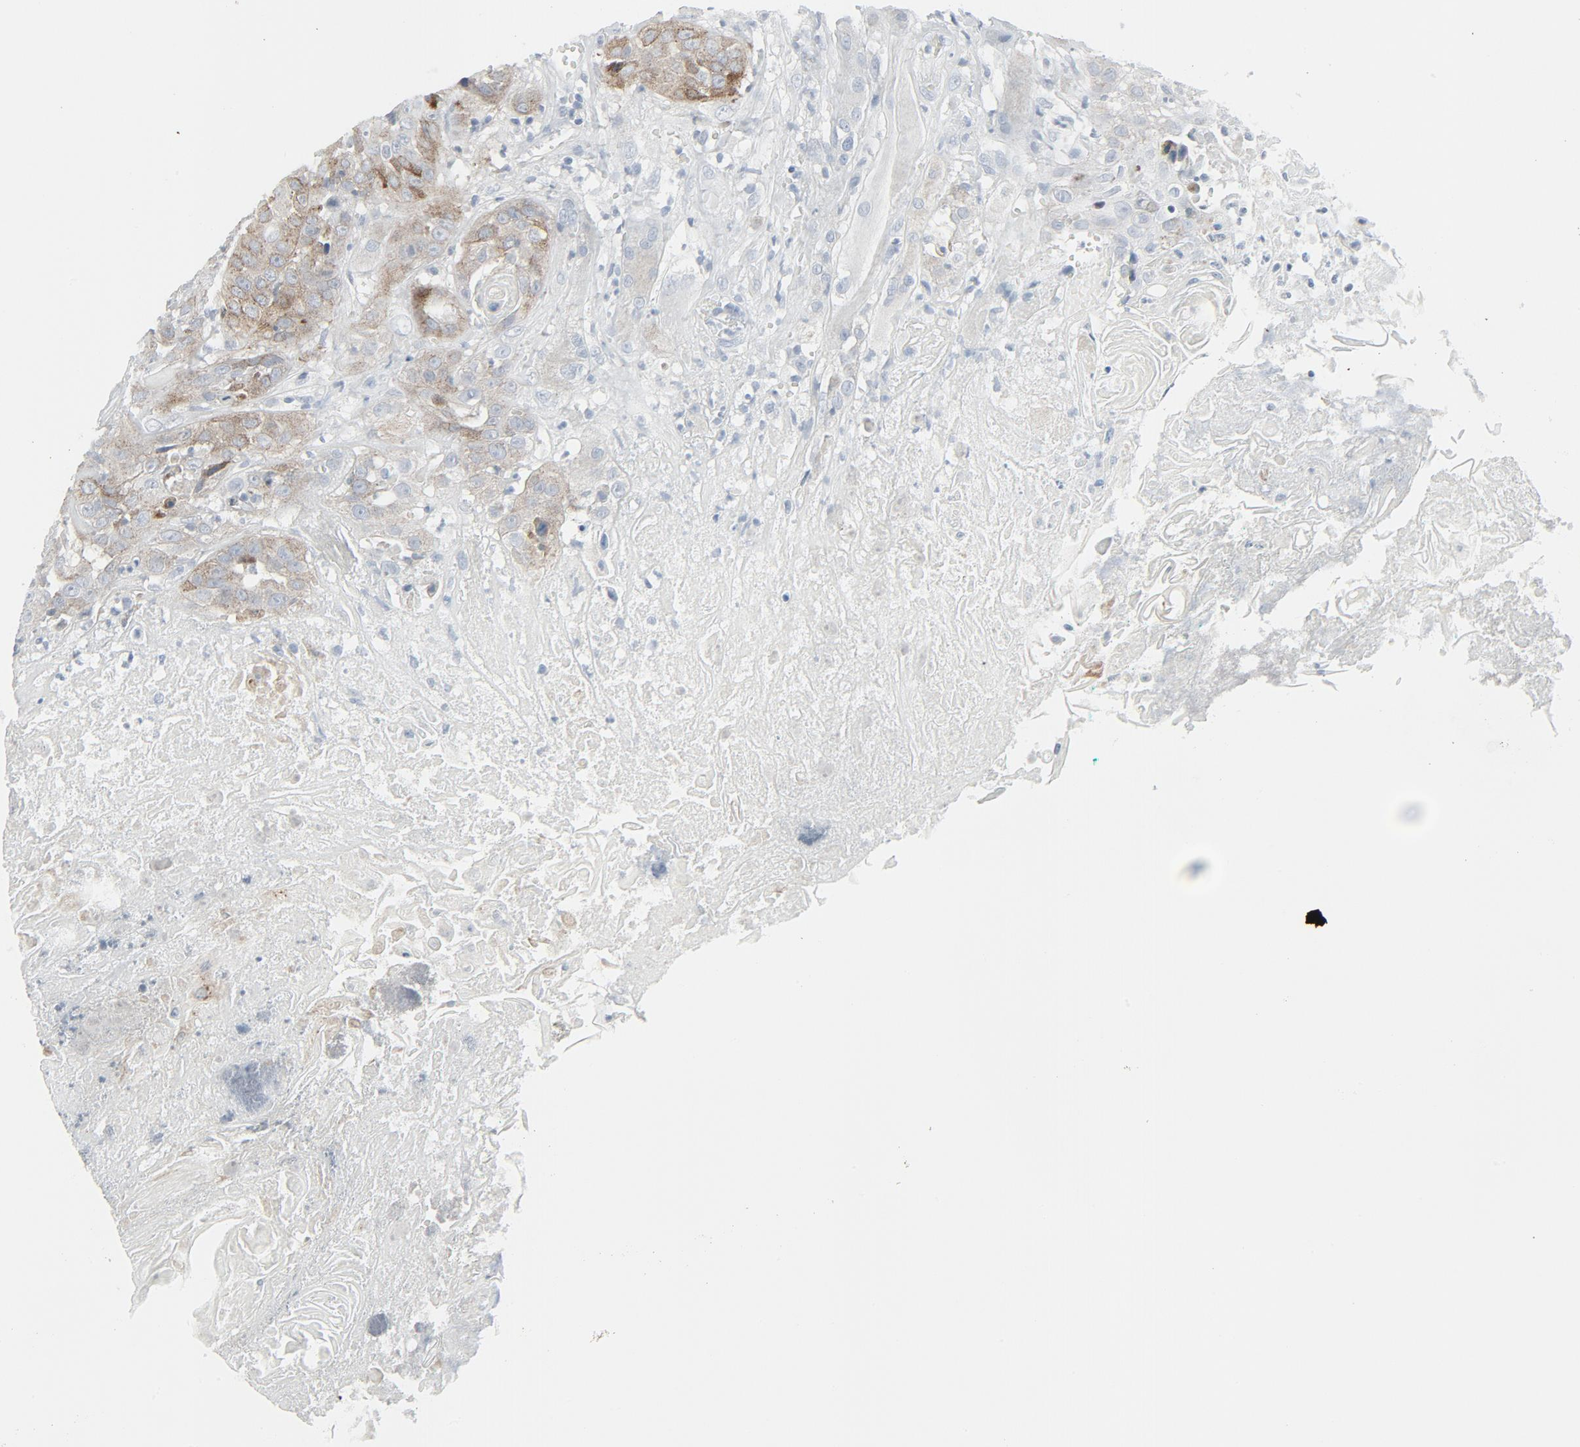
{"staining": {"intensity": "strong", "quantity": "25%-75%", "location": "cytoplasmic/membranous"}, "tissue": "head and neck cancer", "cell_type": "Tumor cells", "image_type": "cancer", "snomed": [{"axis": "morphology", "description": "Squamous cell carcinoma, NOS"}, {"axis": "topography", "description": "Head-Neck"}], "caption": "Squamous cell carcinoma (head and neck) stained with DAB (3,3'-diaminobenzidine) immunohistochemistry demonstrates high levels of strong cytoplasmic/membranous expression in approximately 25%-75% of tumor cells. The protein is shown in brown color, while the nuclei are stained blue.", "gene": "FGFR3", "patient": {"sex": "female", "age": 84}}